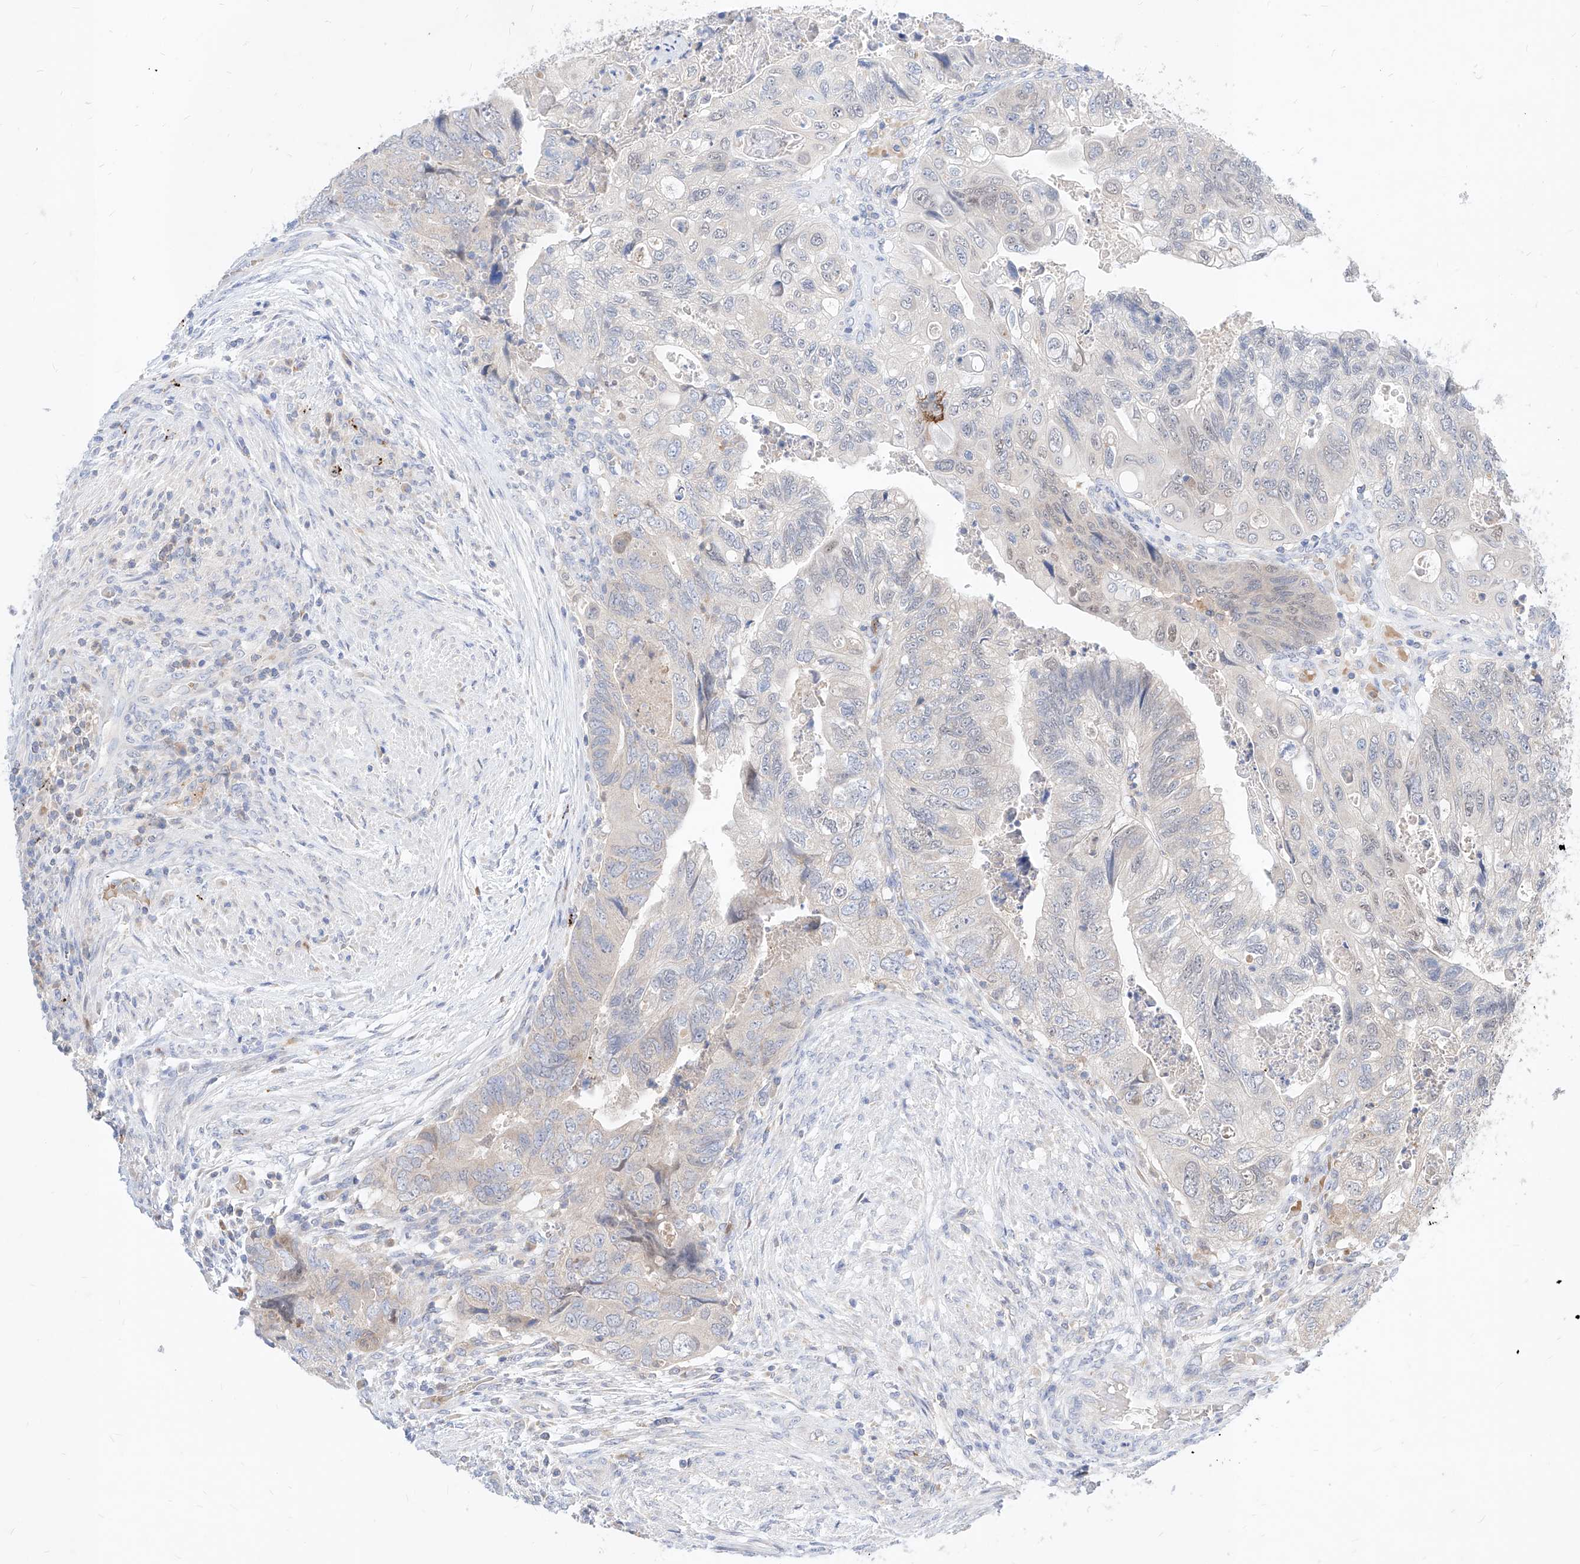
{"staining": {"intensity": "negative", "quantity": "none", "location": "none"}, "tissue": "colorectal cancer", "cell_type": "Tumor cells", "image_type": "cancer", "snomed": [{"axis": "morphology", "description": "Adenocarcinoma, NOS"}, {"axis": "topography", "description": "Rectum"}], "caption": "Immunohistochemical staining of colorectal adenocarcinoma demonstrates no significant positivity in tumor cells. Nuclei are stained in blue.", "gene": "TSNAX", "patient": {"sex": "male", "age": 63}}